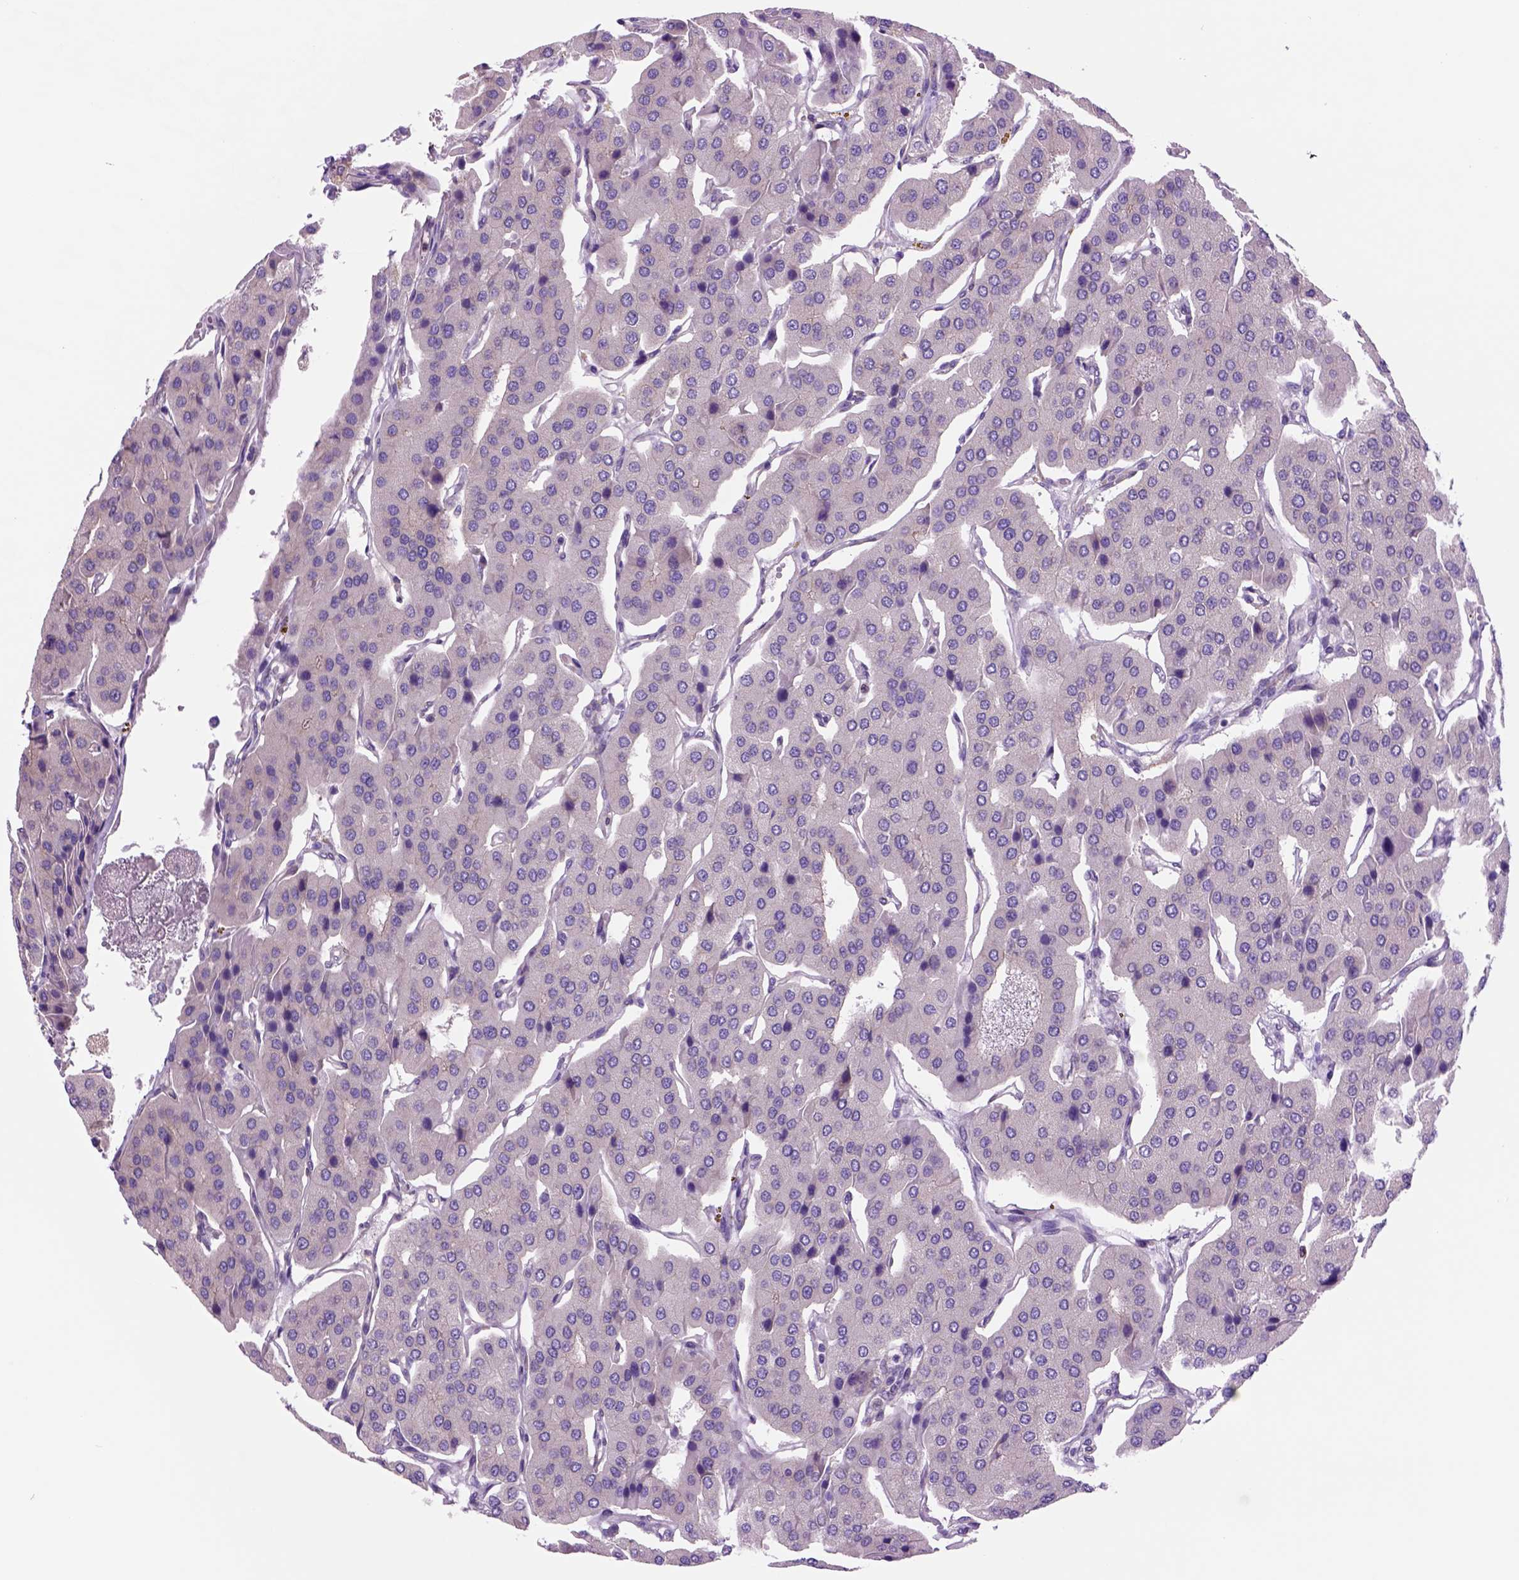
{"staining": {"intensity": "negative", "quantity": "none", "location": "none"}, "tissue": "parathyroid gland", "cell_type": "Glandular cells", "image_type": "normal", "snomed": [{"axis": "morphology", "description": "Normal tissue, NOS"}, {"axis": "morphology", "description": "Adenoma, NOS"}, {"axis": "topography", "description": "Parathyroid gland"}], "caption": "This image is of unremarkable parathyroid gland stained with immunohistochemistry to label a protein in brown with the nuclei are counter-stained blue. There is no staining in glandular cells. The staining was performed using DAB (3,3'-diaminobenzidine) to visualize the protein expression in brown, while the nuclei were stained in blue with hematoxylin (Magnification: 20x).", "gene": "PIAS3", "patient": {"sex": "female", "age": 86}}